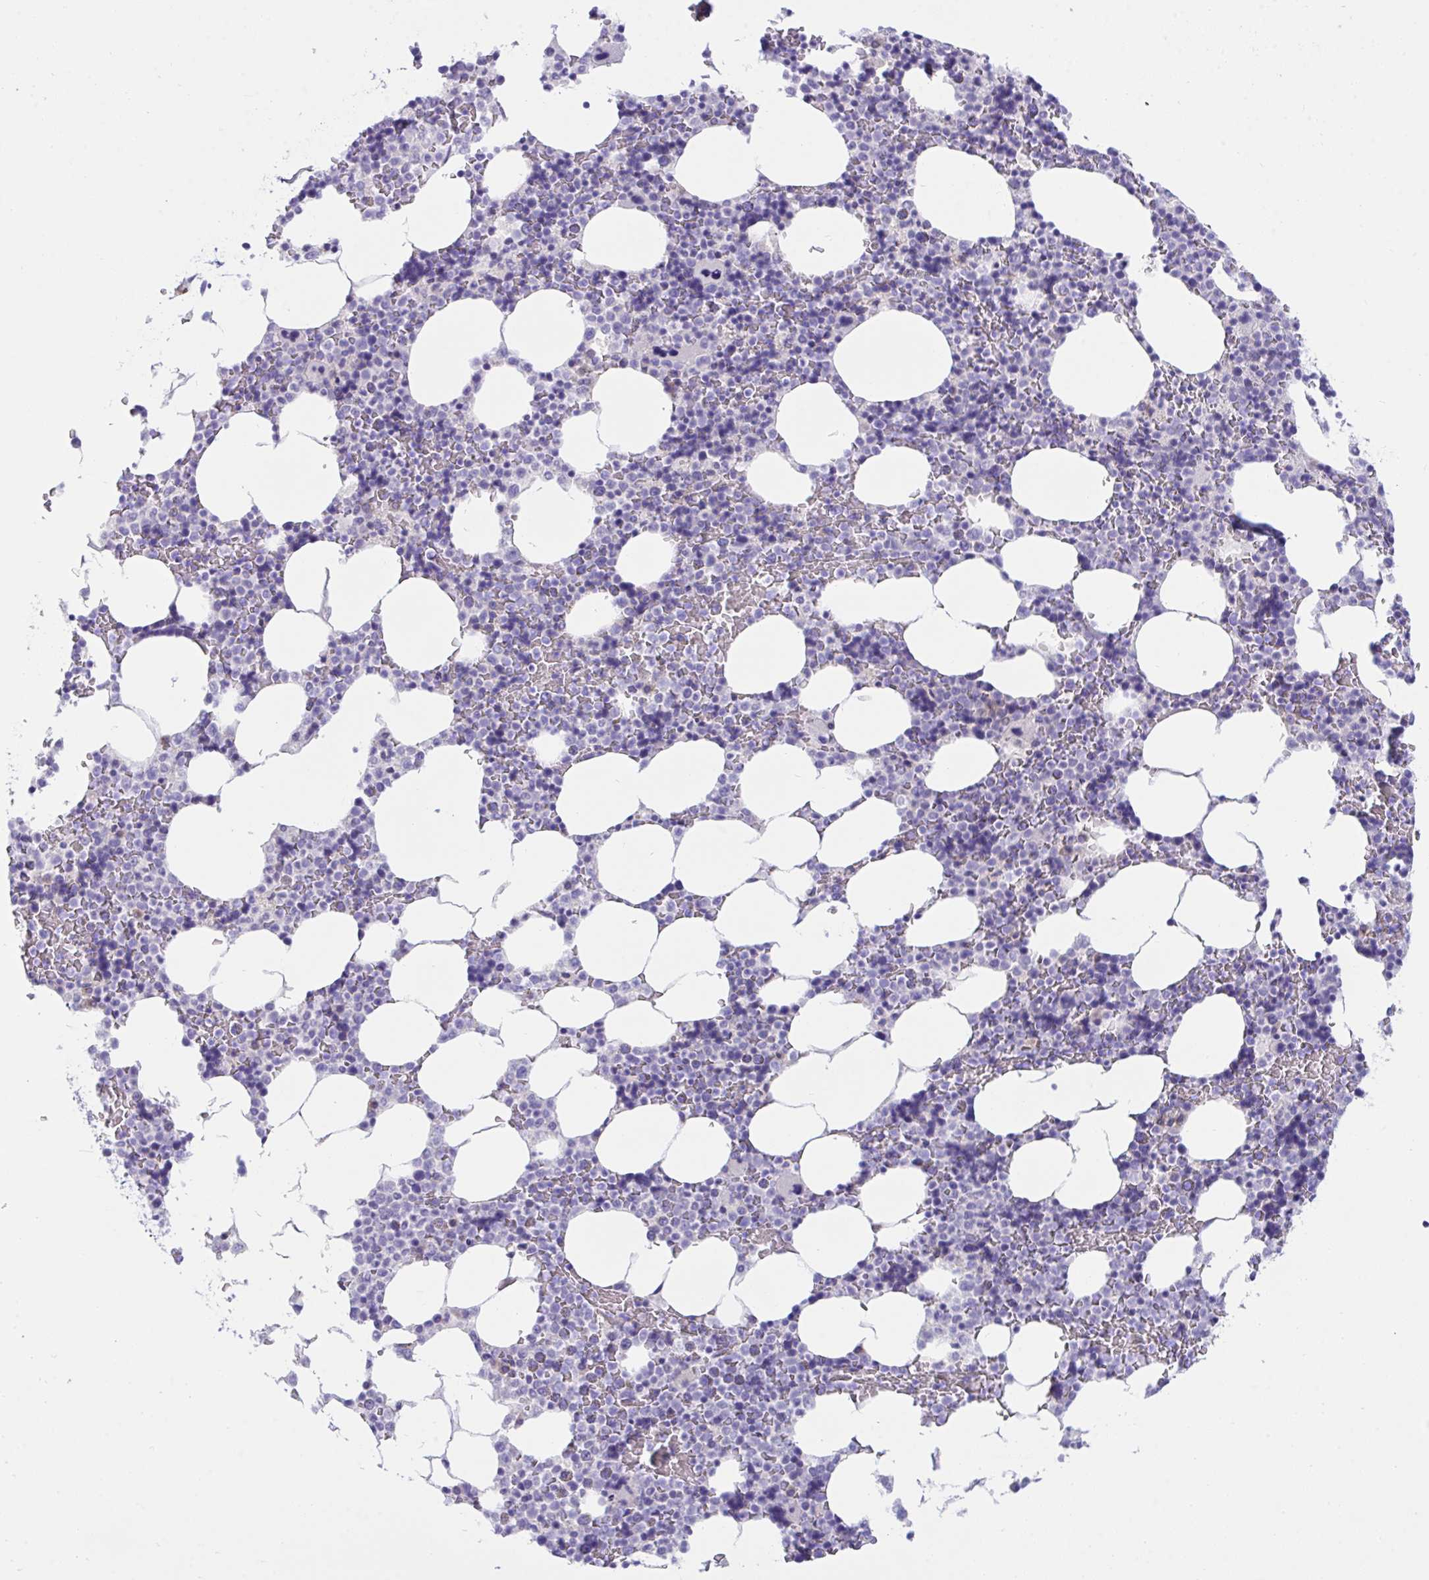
{"staining": {"intensity": "negative", "quantity": "none", "location": "none"}, "tissue": "bone marrow", "cell_type": "Hematopoietic cells", "image_type": "normal", "snomed": [{"axis": "morphology", "description": "Normal tissue, NOS"}, {"axis": "topography", "description": "Bone marrow"}], "caption": "Hematopoietic cells show no significant staining in benign bone marrow. (DAB immunohistochemistry (IHC) with hematoxylin counter stain).", "gene": "TMEM106B", "patient": {"sex": "female", "age": 42}}